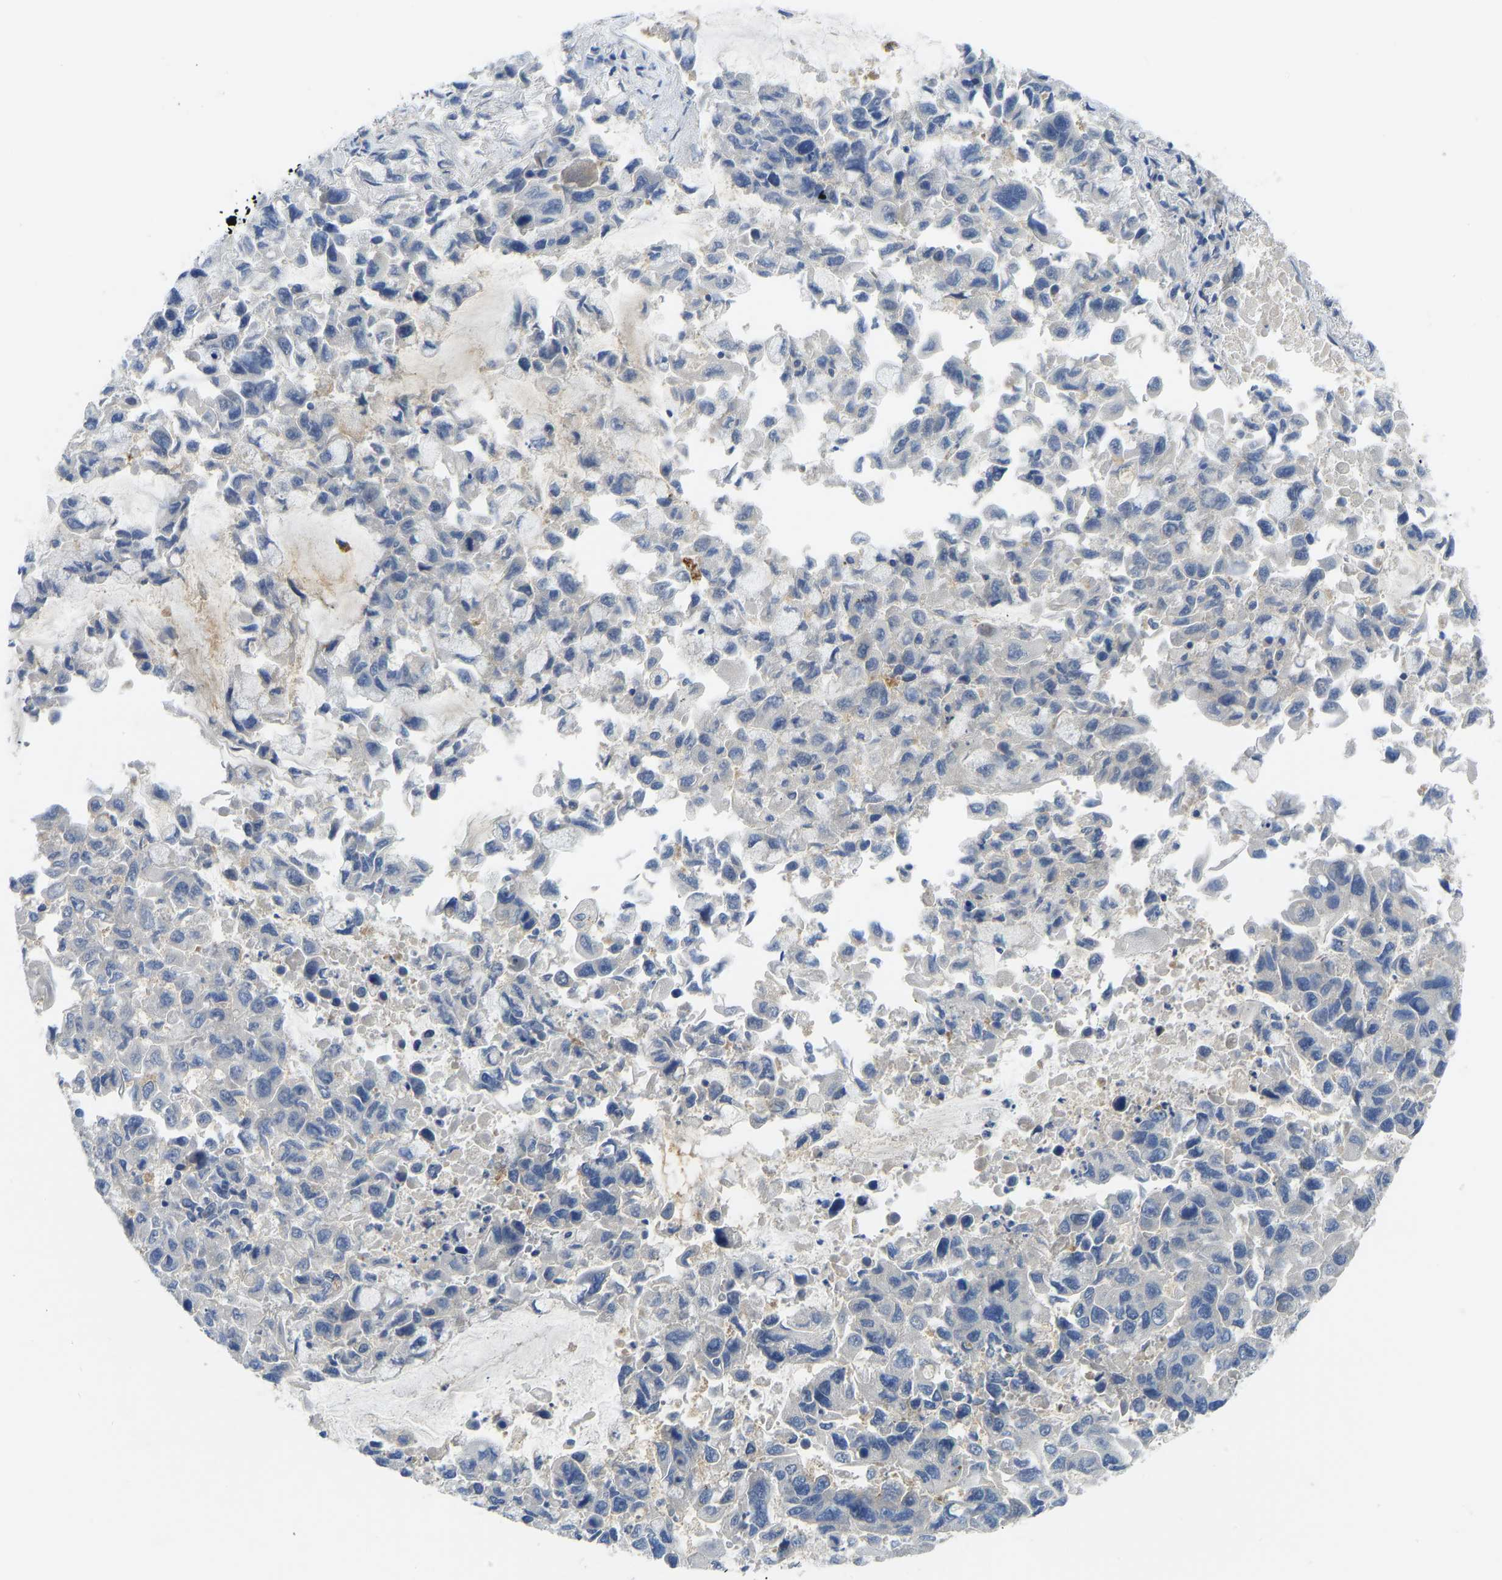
{"staining": {"intensity": "negative", "quantity": "none", "location": "none"}, "tissue": "lung cancer", "cell_type": "Tumor cells", "image_type": "cancer", "snomed": [{"axis": "morphology", "description": "Adenocarcinoma, NOS"}, {"axis": "topography", "description": "Lung"}], "caption": "Immunohistochemistry (IHC) image of neoplastic tissue: human lung adenocarcinoma stained with DAB displays no significant protein positivity in tumor cells.", "gene": "PPP3CA", "patient": {"sex": "male", "age": 64}}